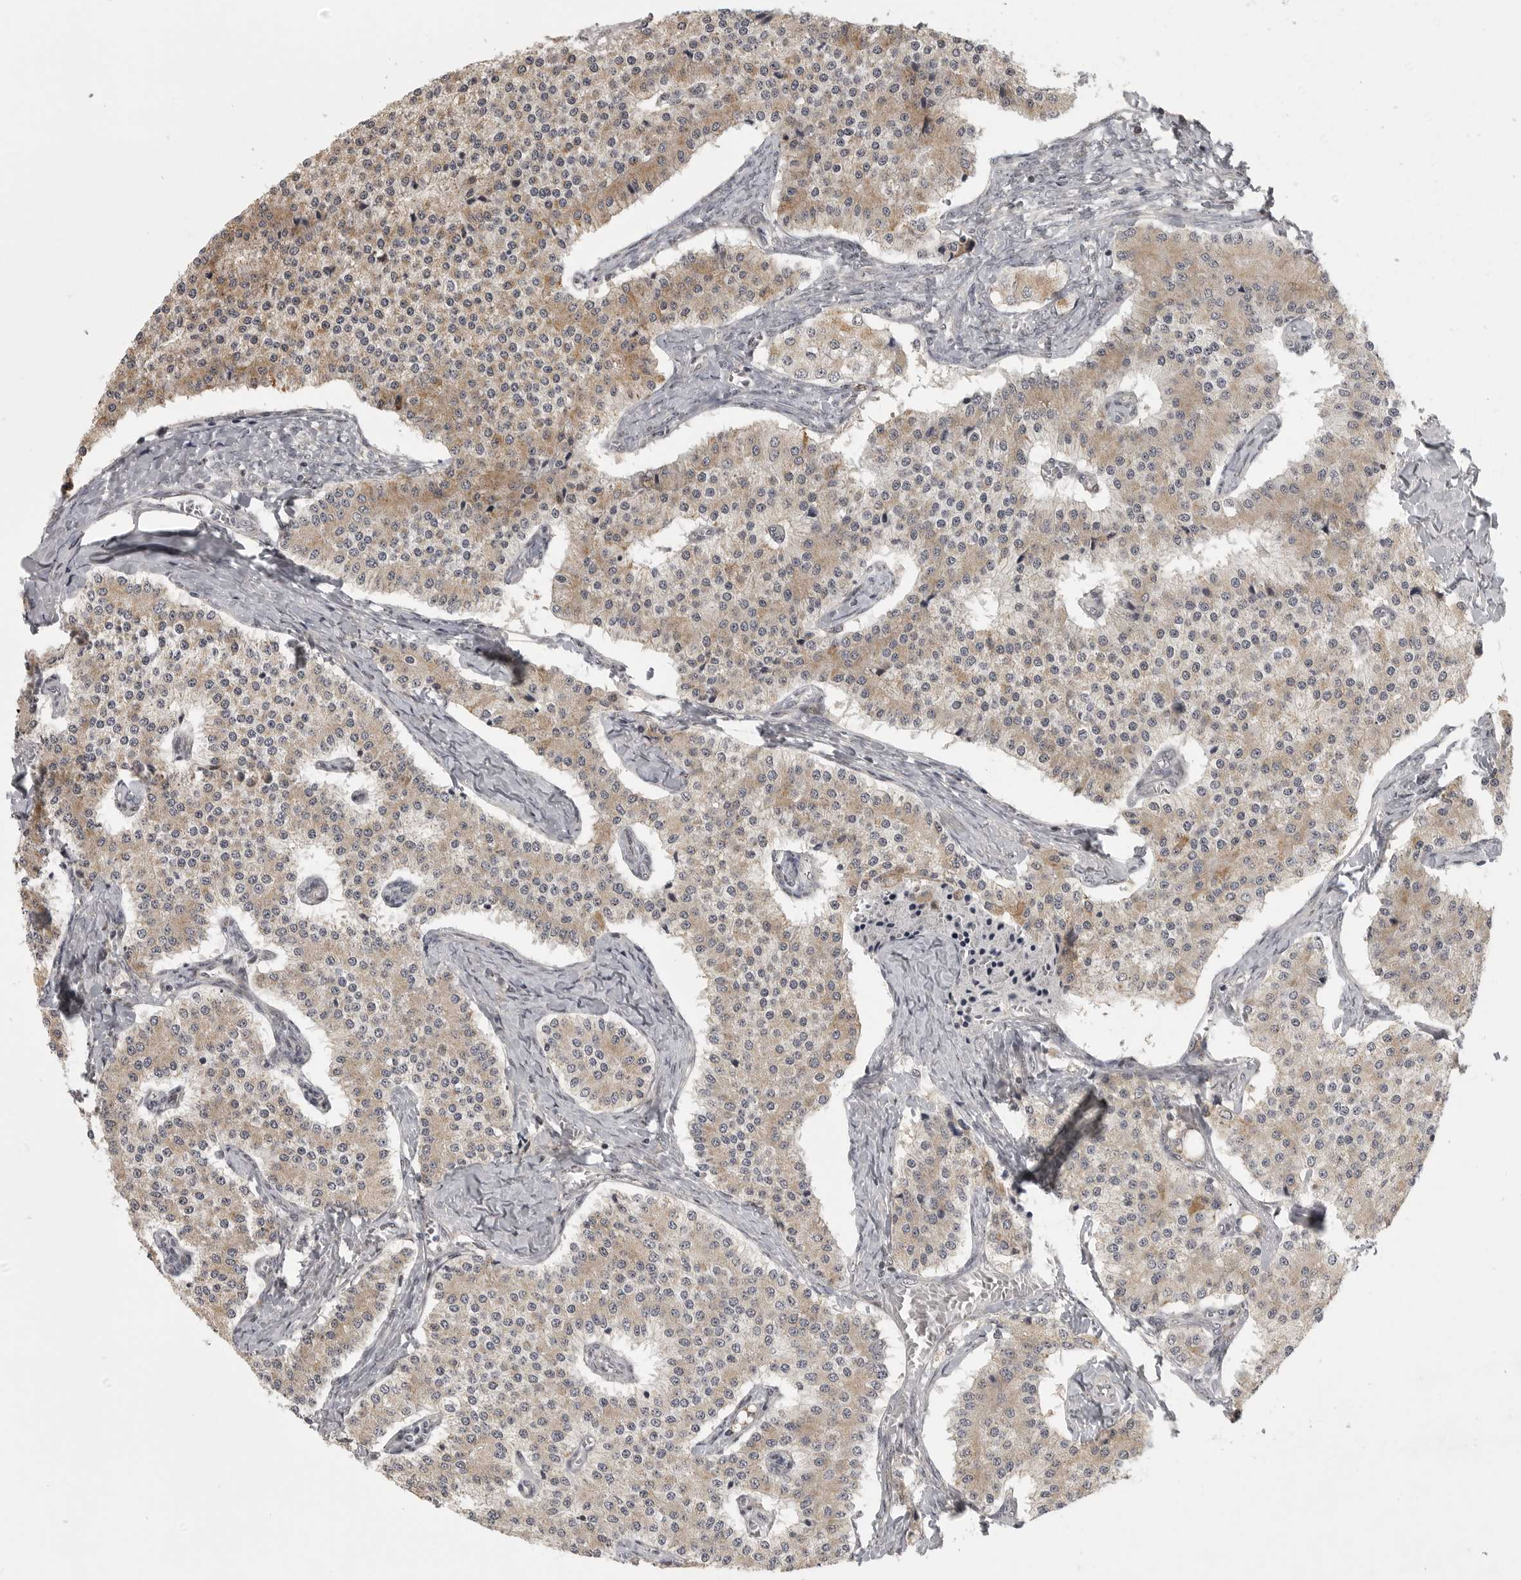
{"staining": {"intensity": "weak", "quantity": ">75%", "location": "cytoplasmic/membranous"}, "tissue": "carcinoid", "cell_type": "Tumor cells", "image_type": "cancer", "snomed": [{"axis": "morphology", "description": "Carcinoid, malignant, NOS"}, {"axis": "topography", "description": "Colon"}], "caption": "An IHC micrograph of tumor tissue is shown. Protein staining in brown shows weak cytoplasmic/membranous positivity in carcinoid within tumor cells.", "gene": "POLE2", "patient": {"sex": "female", "age": 52}}